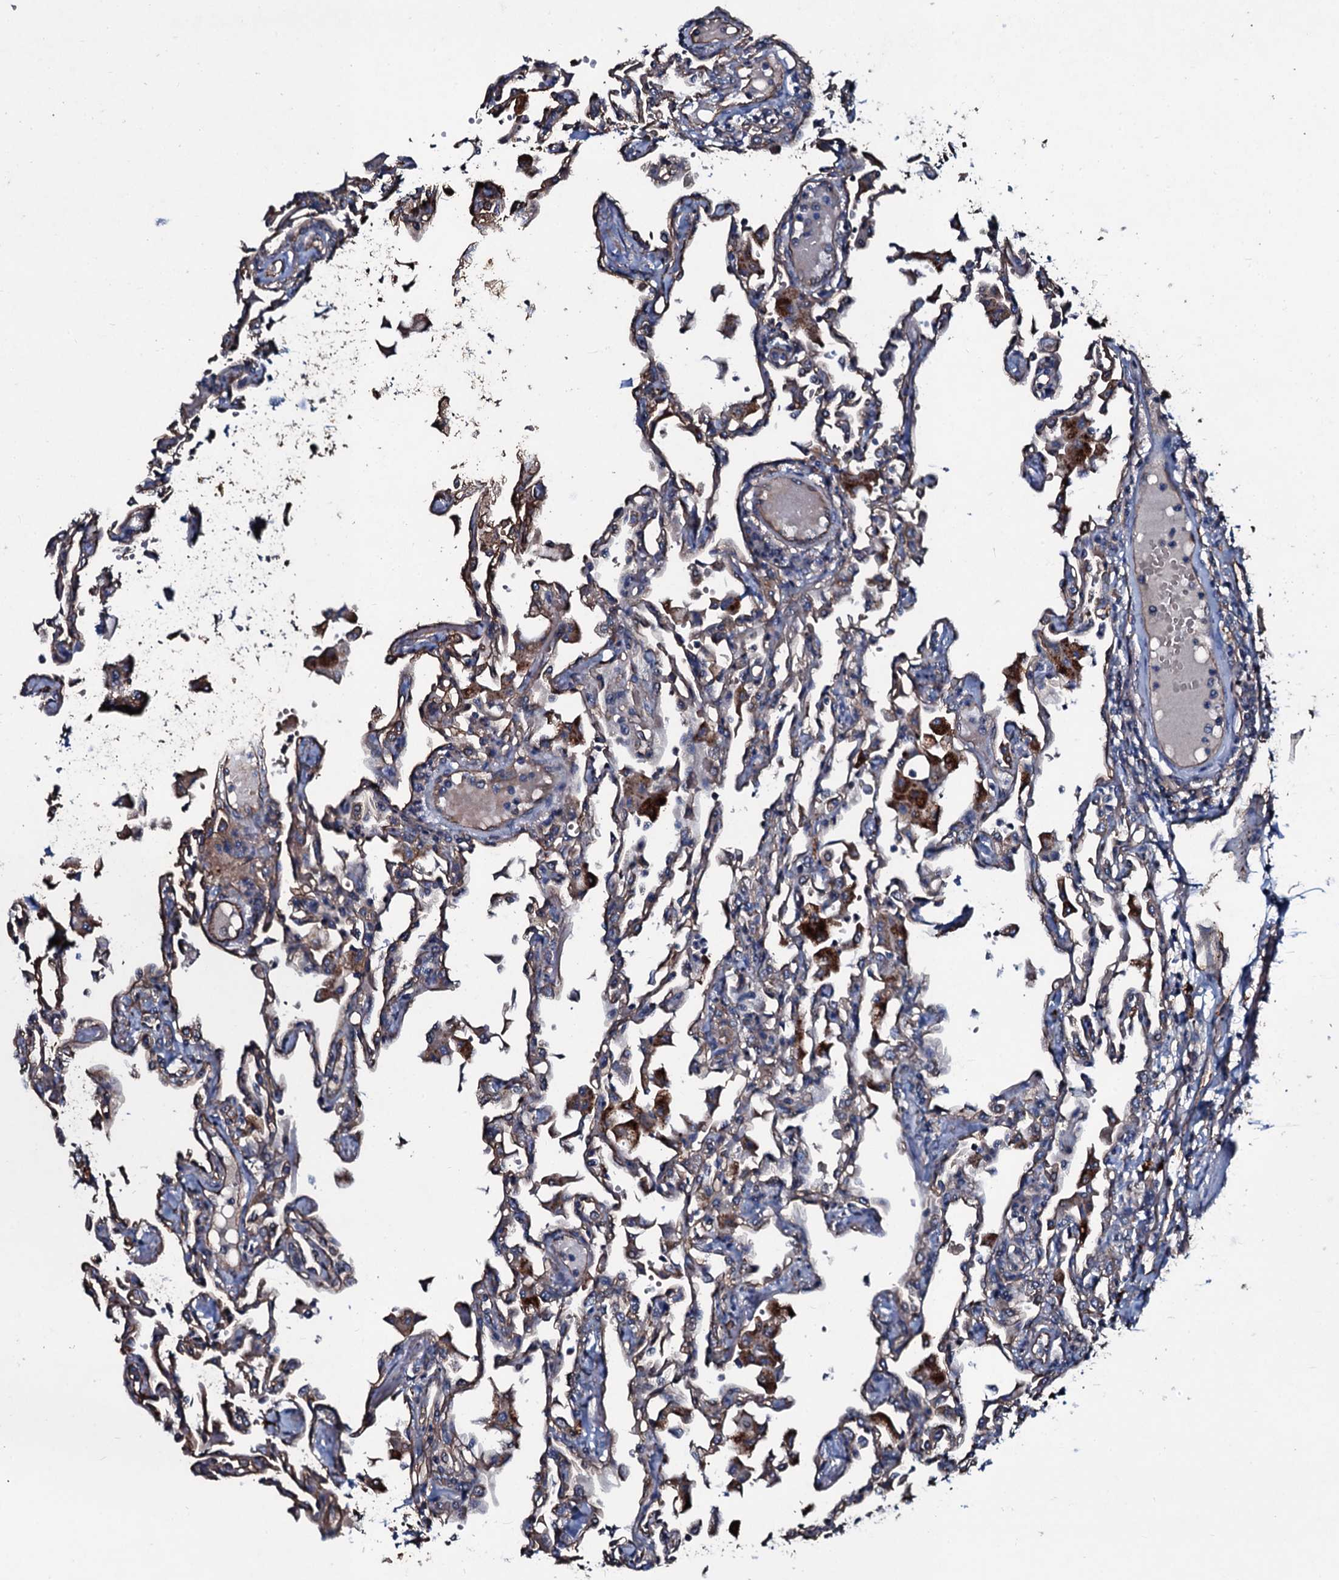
{"staining": {"intensity": "moderate", "quantity": "<25%", "location": "cytoplasmic/membranous"}, "tissue": "lung", "cell_type": "Alveolar cells", "image_type": "normal", "snomed": [{"axis": "morphology", "description": "Normal tissue, NOS"}, {"axis": "topography", "description": "Bronchus"}, {"axis": "topography", "description": "Lung"}], "caption": "Immunohistochemistry (IHC) of benign human lung demonstrates low levels of moderate cytoplasmic/membranous positivity in approximately <25% of alveolar cells.", "gene": "DMAC2", "patient": {"sex": "female", "age": 49}}